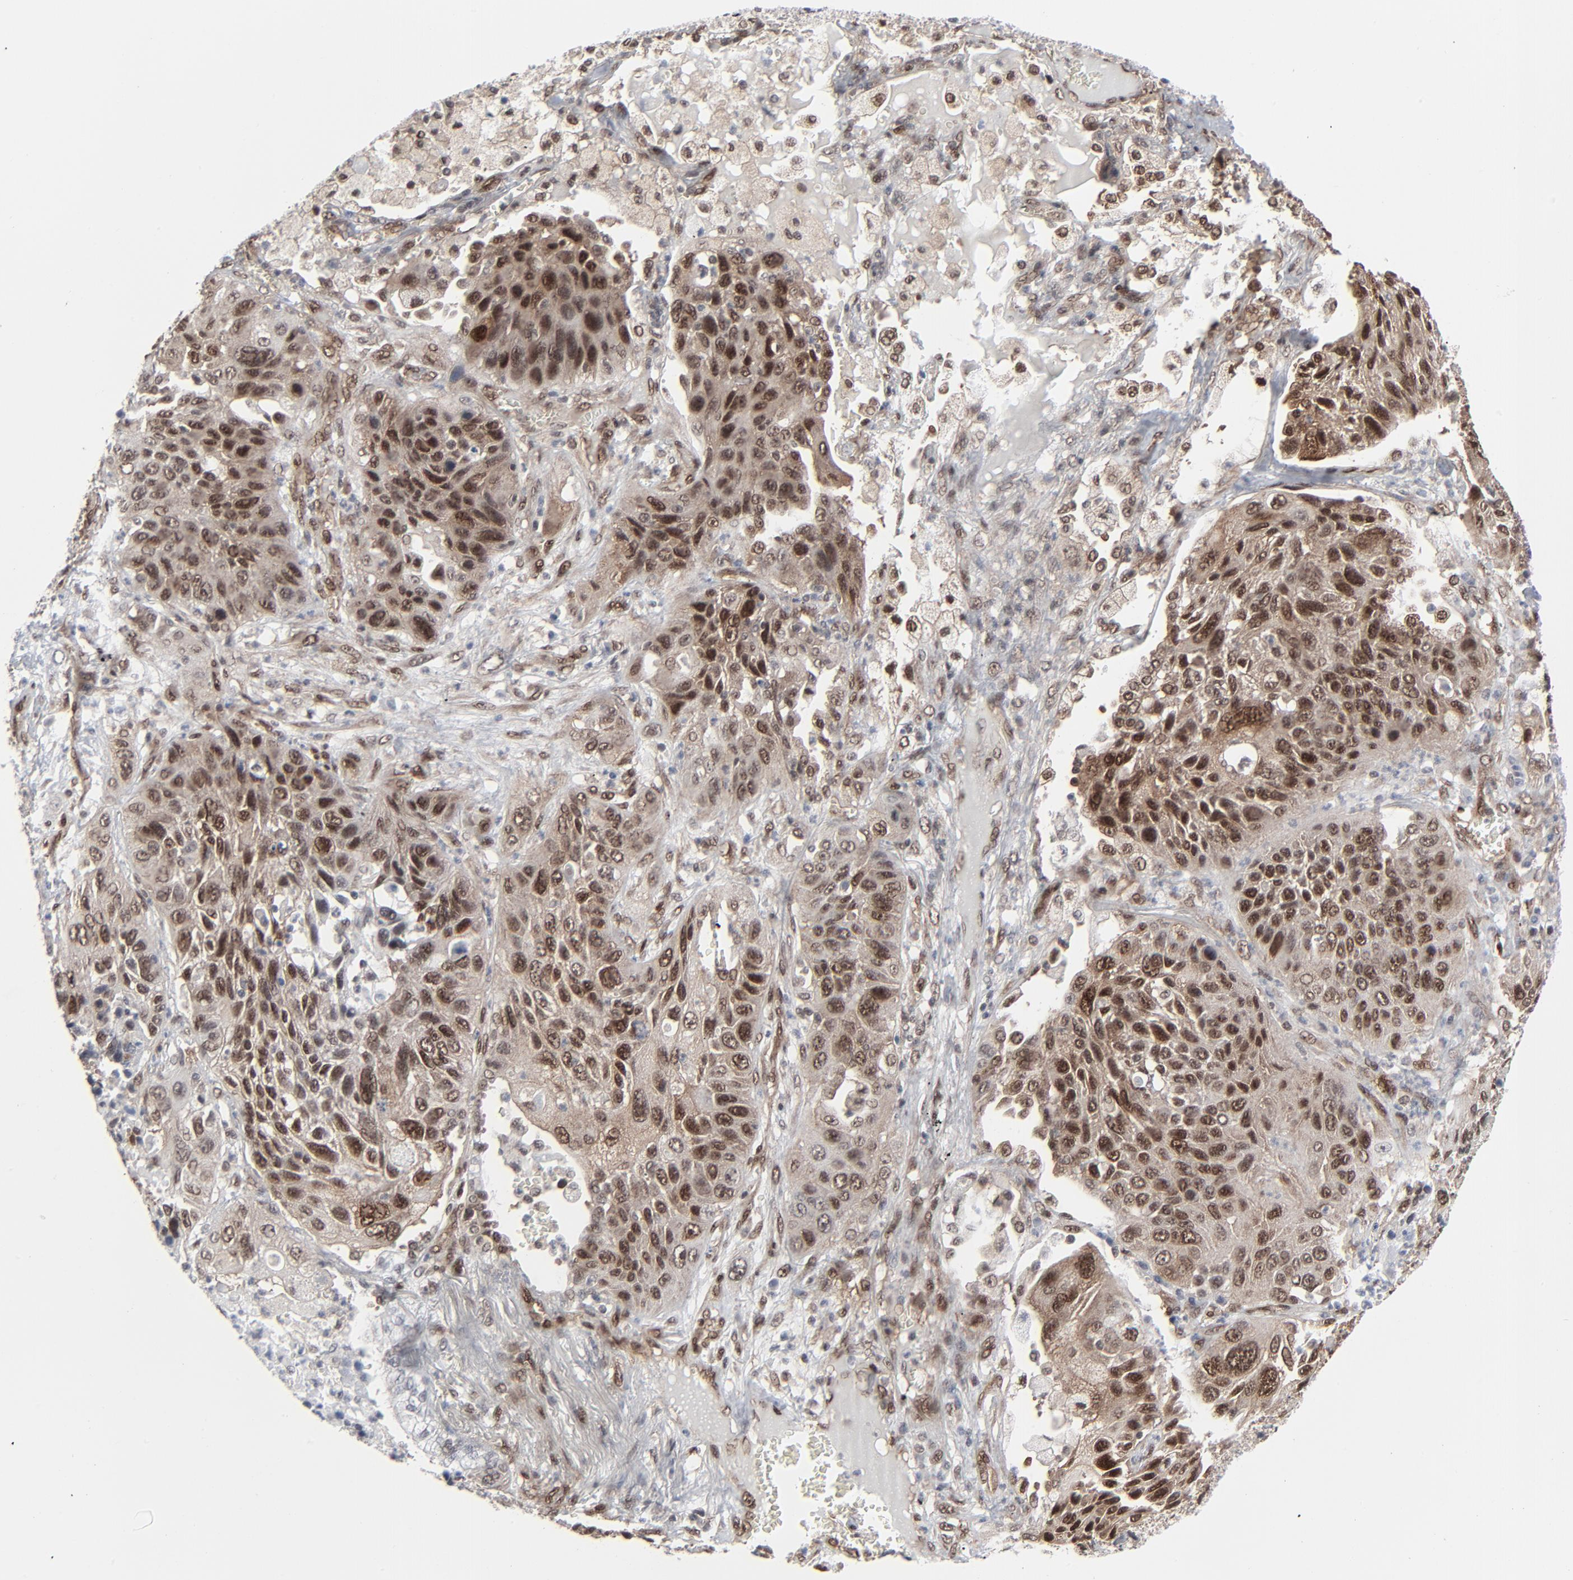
{"staining": {"intensity": "strong", "quantity": "25%-75%", "location": "cytoplasmic/membranous,nuclear"}, "tissue": "lung cancer", "cell_type": "Tumor cells", "image_type": "cancer", "snomed": [{"axis": "morphology", "description": "Squamous cell carcinoma, NOS"}, {"axis": "topography", "description": "Lung"}], "caption": "DAB immunohistochemical staining of human lung cancer shows strong cytoplasmic/membranous and nuclear protein positivity in about 25%-75% of tumor cells.", "gene": "AKT1", "patient": {"sex": "female", "age": 76}}